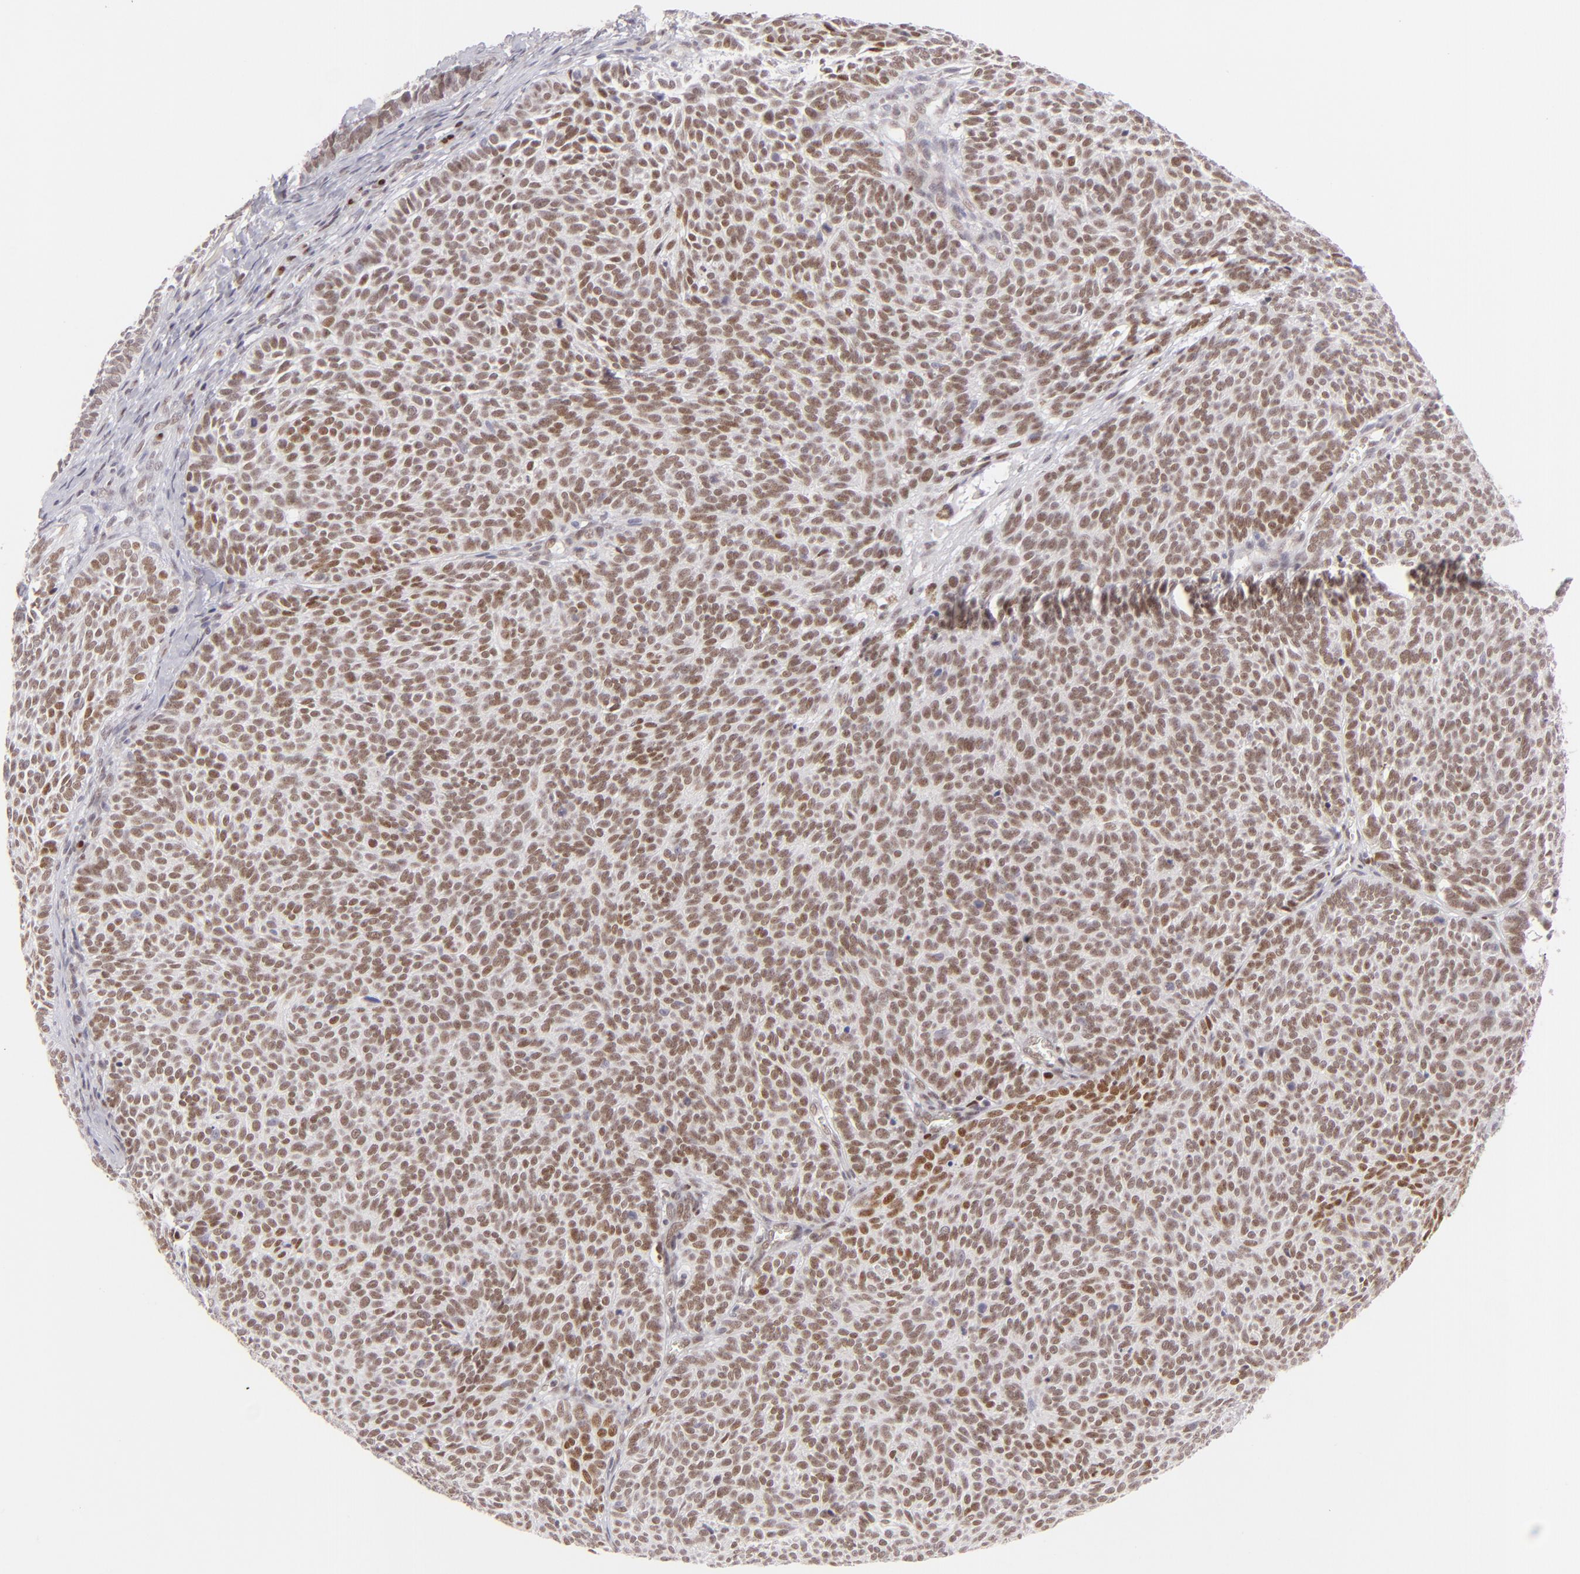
{"staining": {"intensity": "moderate", "quantity": ">75%", "location": "nuclear"}, "tissue": "skin cancer", "cell_type": "Tumor cells", "image_type": "cancer", "snomed": [{"axis": "morphology", "description": "Basal cell carcinoma"}, {"axis": "topography", "description": "Skin"}], "caption": "IHC of skin cancer (basal cell carcinoma) displays medium levels of moderate nuclear staining in approximately >75% of tumor cells.", "gene": "POU2F1", "patient": {"sex": "male", "age": 63}}